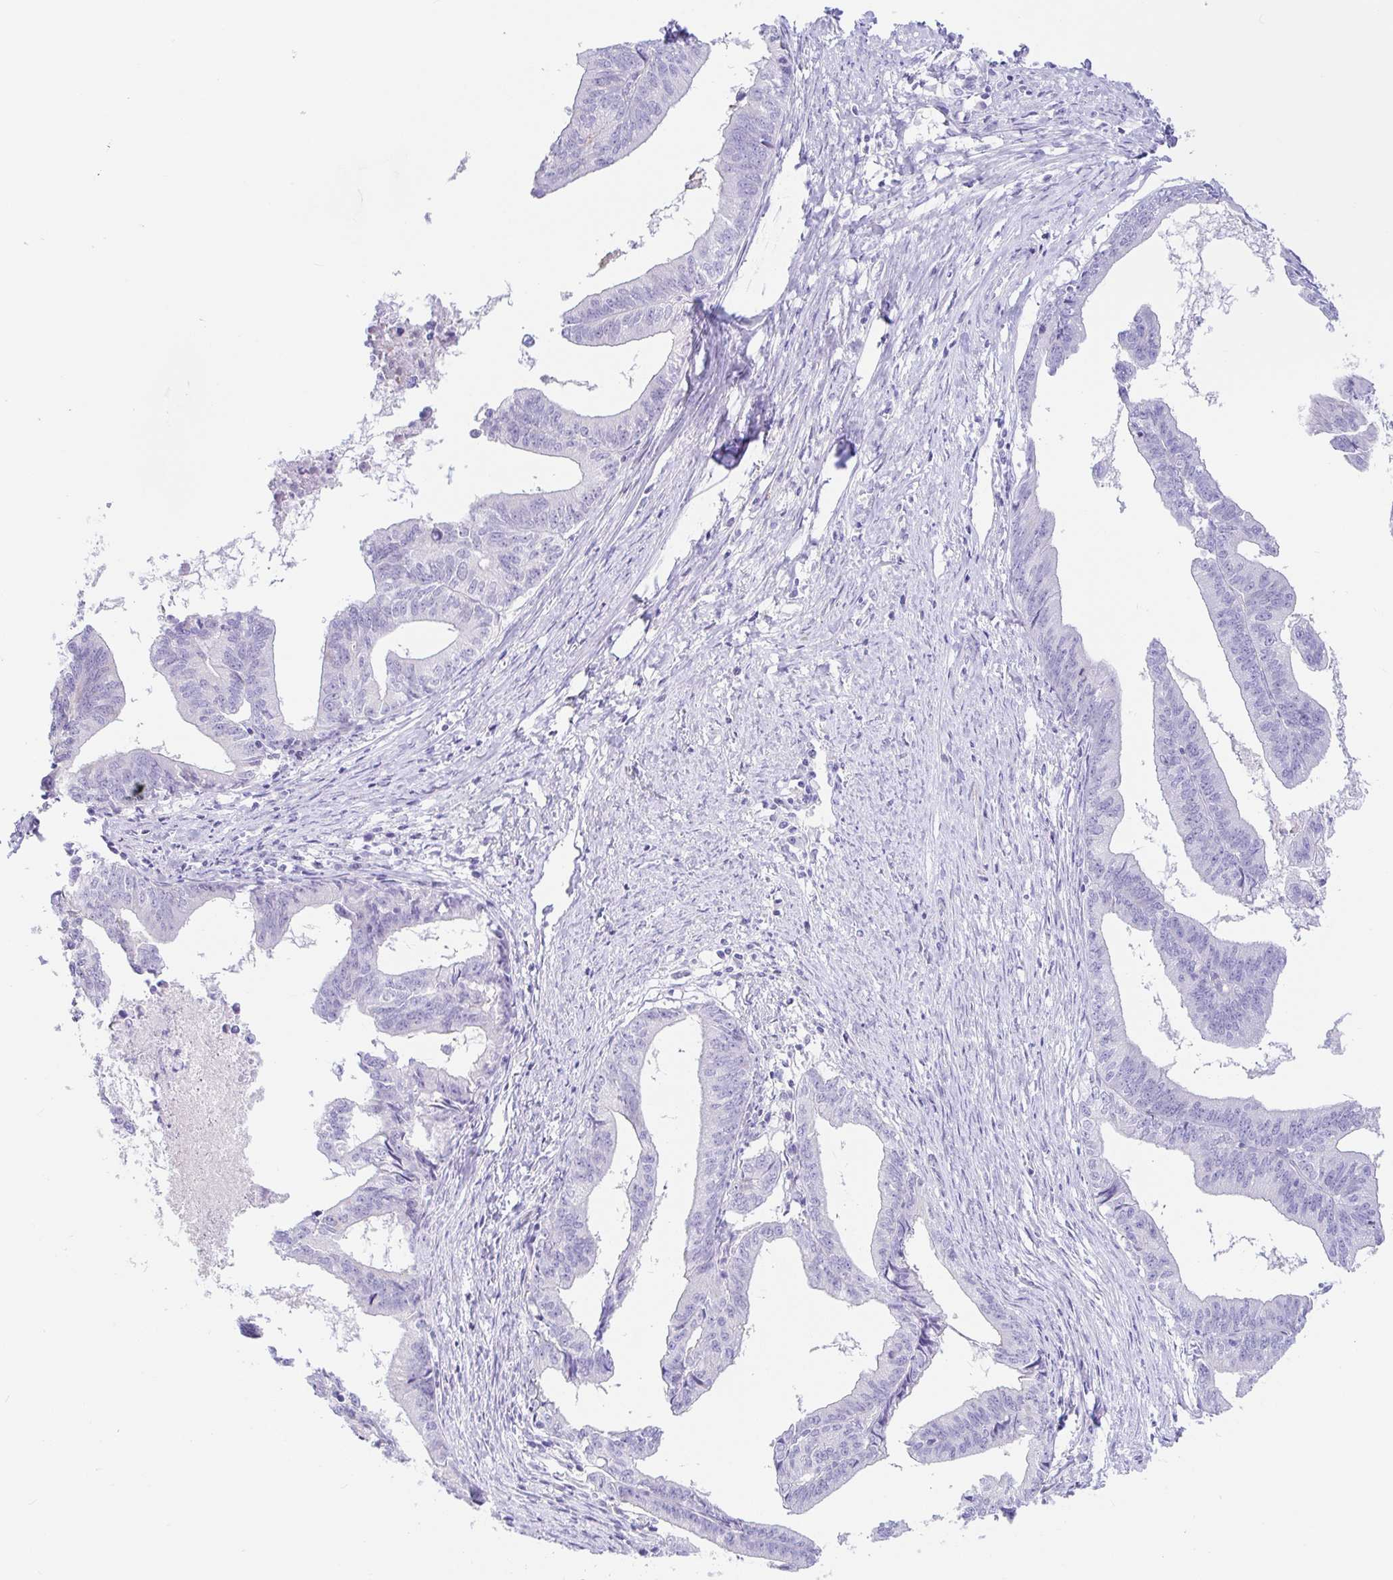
{"staining": {"intensity": "negative", "quantity": "none", "location": "none"}, "tissue": "endometrial cancer", "cell_type": "Tumor cells", "image_type": "cancer", "snomed": [{"axis": "morphology", "description": "Adenocarcinoma, NOS"}, {"axis": "topography", "description": "Endometrium"}], "caption": "The photomicrograph exhibits no staining of tumor cells in adenocarcinoma (endometrial).", "gene": "PINLYP", "patient": {"sex": "female", "age": 65}}